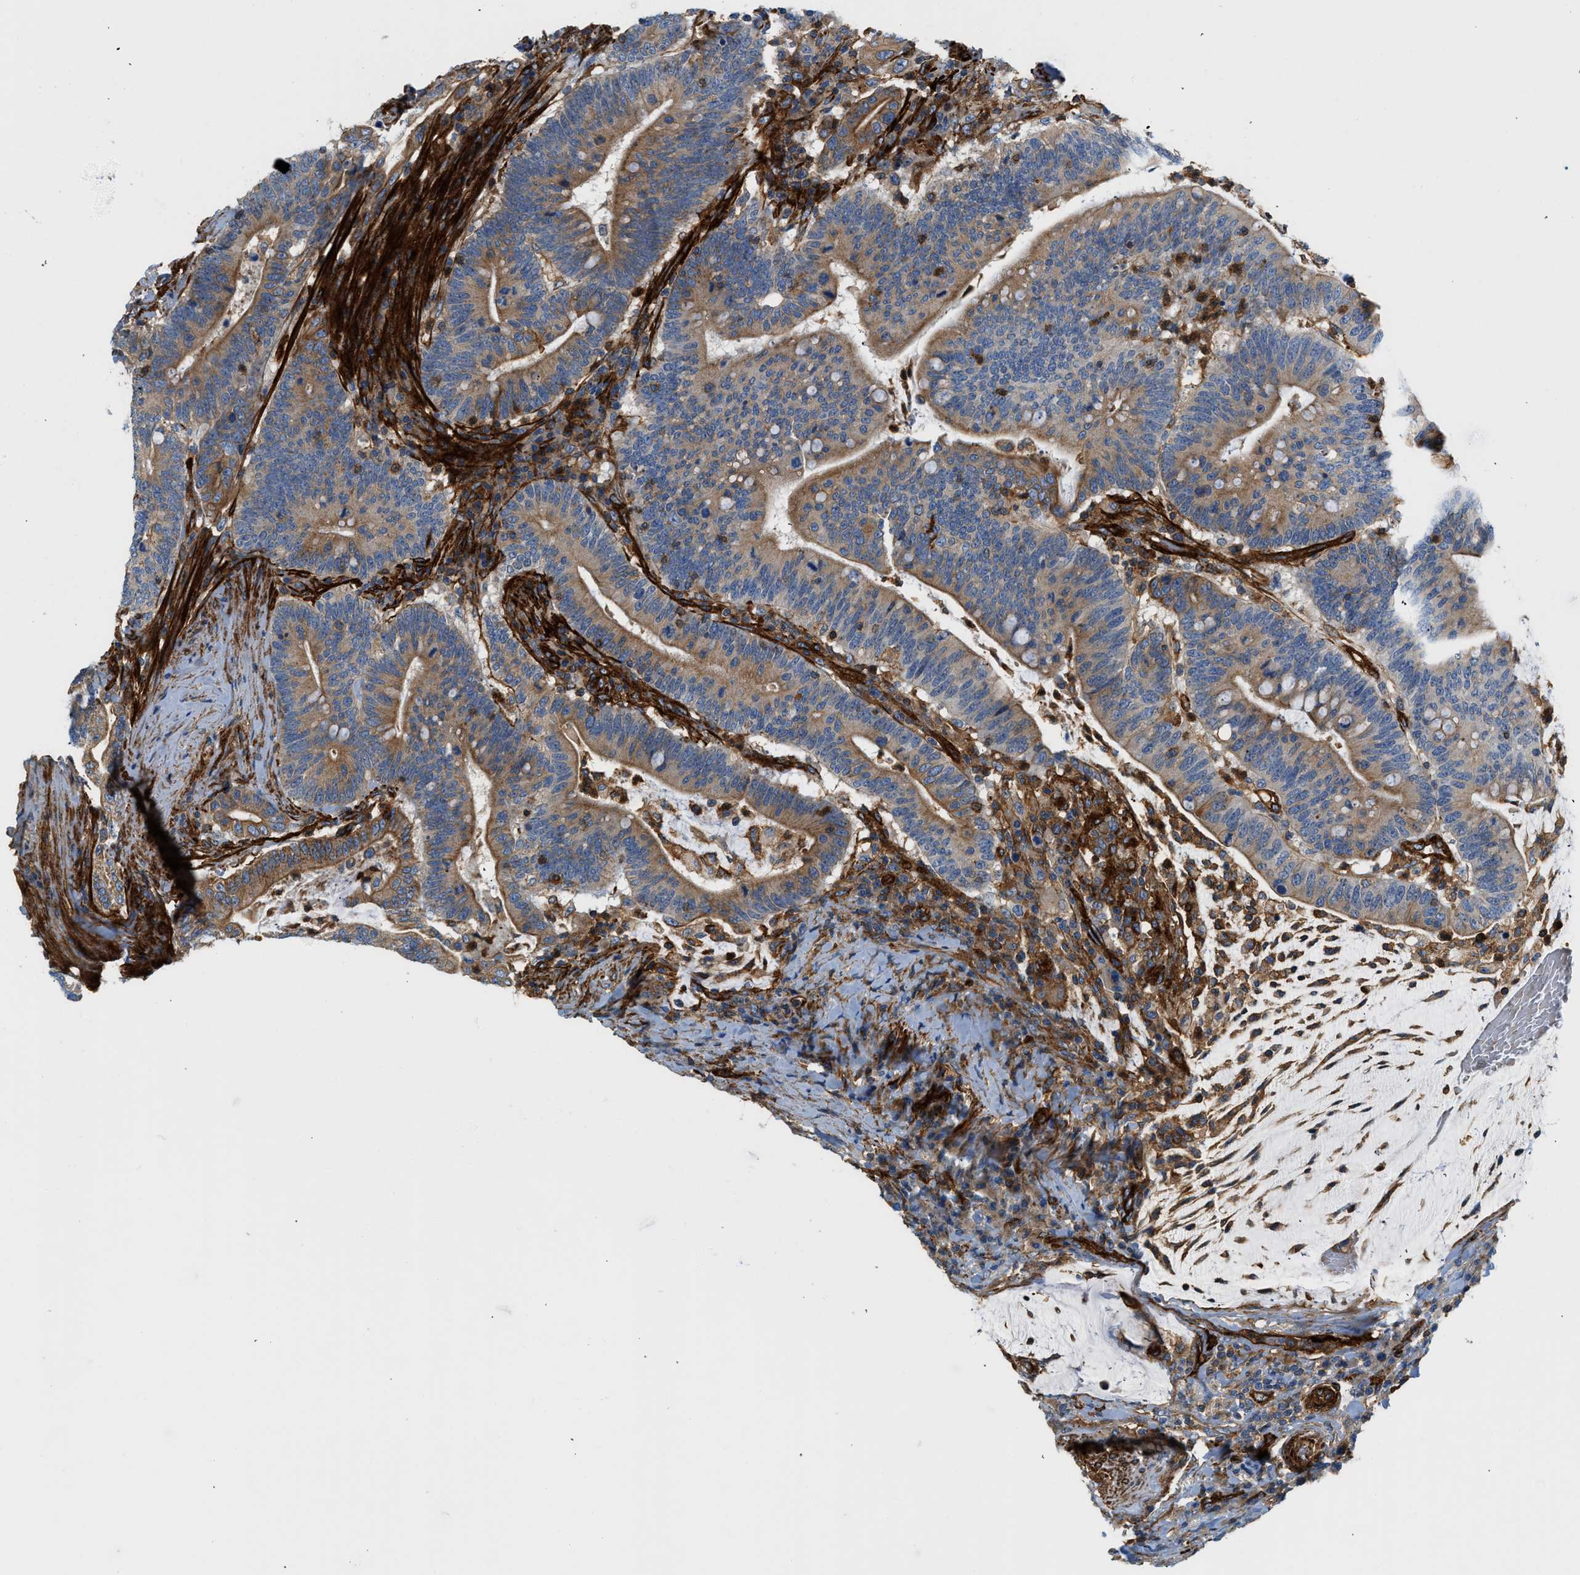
{"staining": {"intensity": "strong", "quantity": ">75%", "location": "cytoplasmic/membranous"}, "tissue": "colorectal cancer", "cell_type": "Tumor cells", "image_type": "cancer", "snomed": [{"axis": "morphology", "description": "Normal tissue, NOS"}, {"axis": "morphology", "description": "Adenocarcinoma, NOS"}, {"axis": "topography", "description": "Colon"}], "caption": "High-power microscopy captured an IHC micrograph of colorectal cancer (adenocarcinoma), revealing strong cytoplasmic/membranous staining in about >75% of tumor cells.", "gene": "HIP1", "patient": {"sex": "female", "age": 66}}